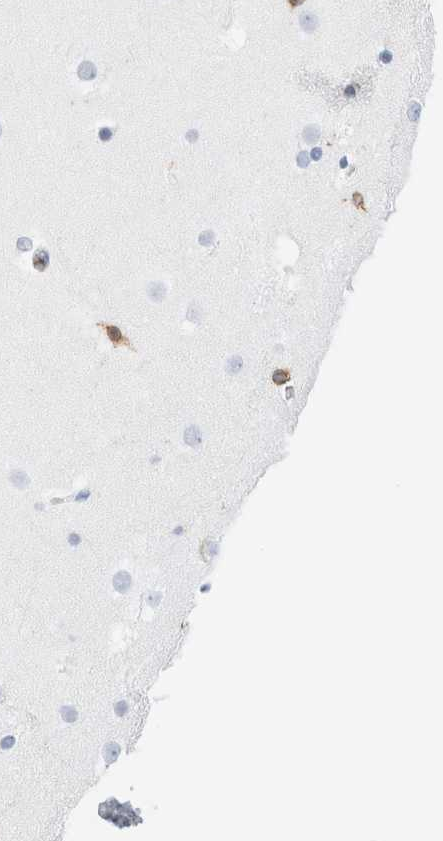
{"staining": {"intensity": "negative", "quantity": "none", "location": "none"}, "tissue": "cerebral cortex", "cell_type": "Endothelial cells", "image_type": "normal", "snomed": [{"axis": "morphology", "description": "Normal tissue, NOS"}, {"axis": "topography", "description": "Cerebral cortex"}], "caption": "A high-resolution image shows immunohistochemistry (IHC) staining of benign cerebral cortex, which demonstrates no significant expression in endothelial cells. (DAB (3,3'-diaminobenzidine) immunohistochemistry (IHC), high magnification).", "gene": "ALOX5AP", "patient": {"sex": "male", "age": 57}}